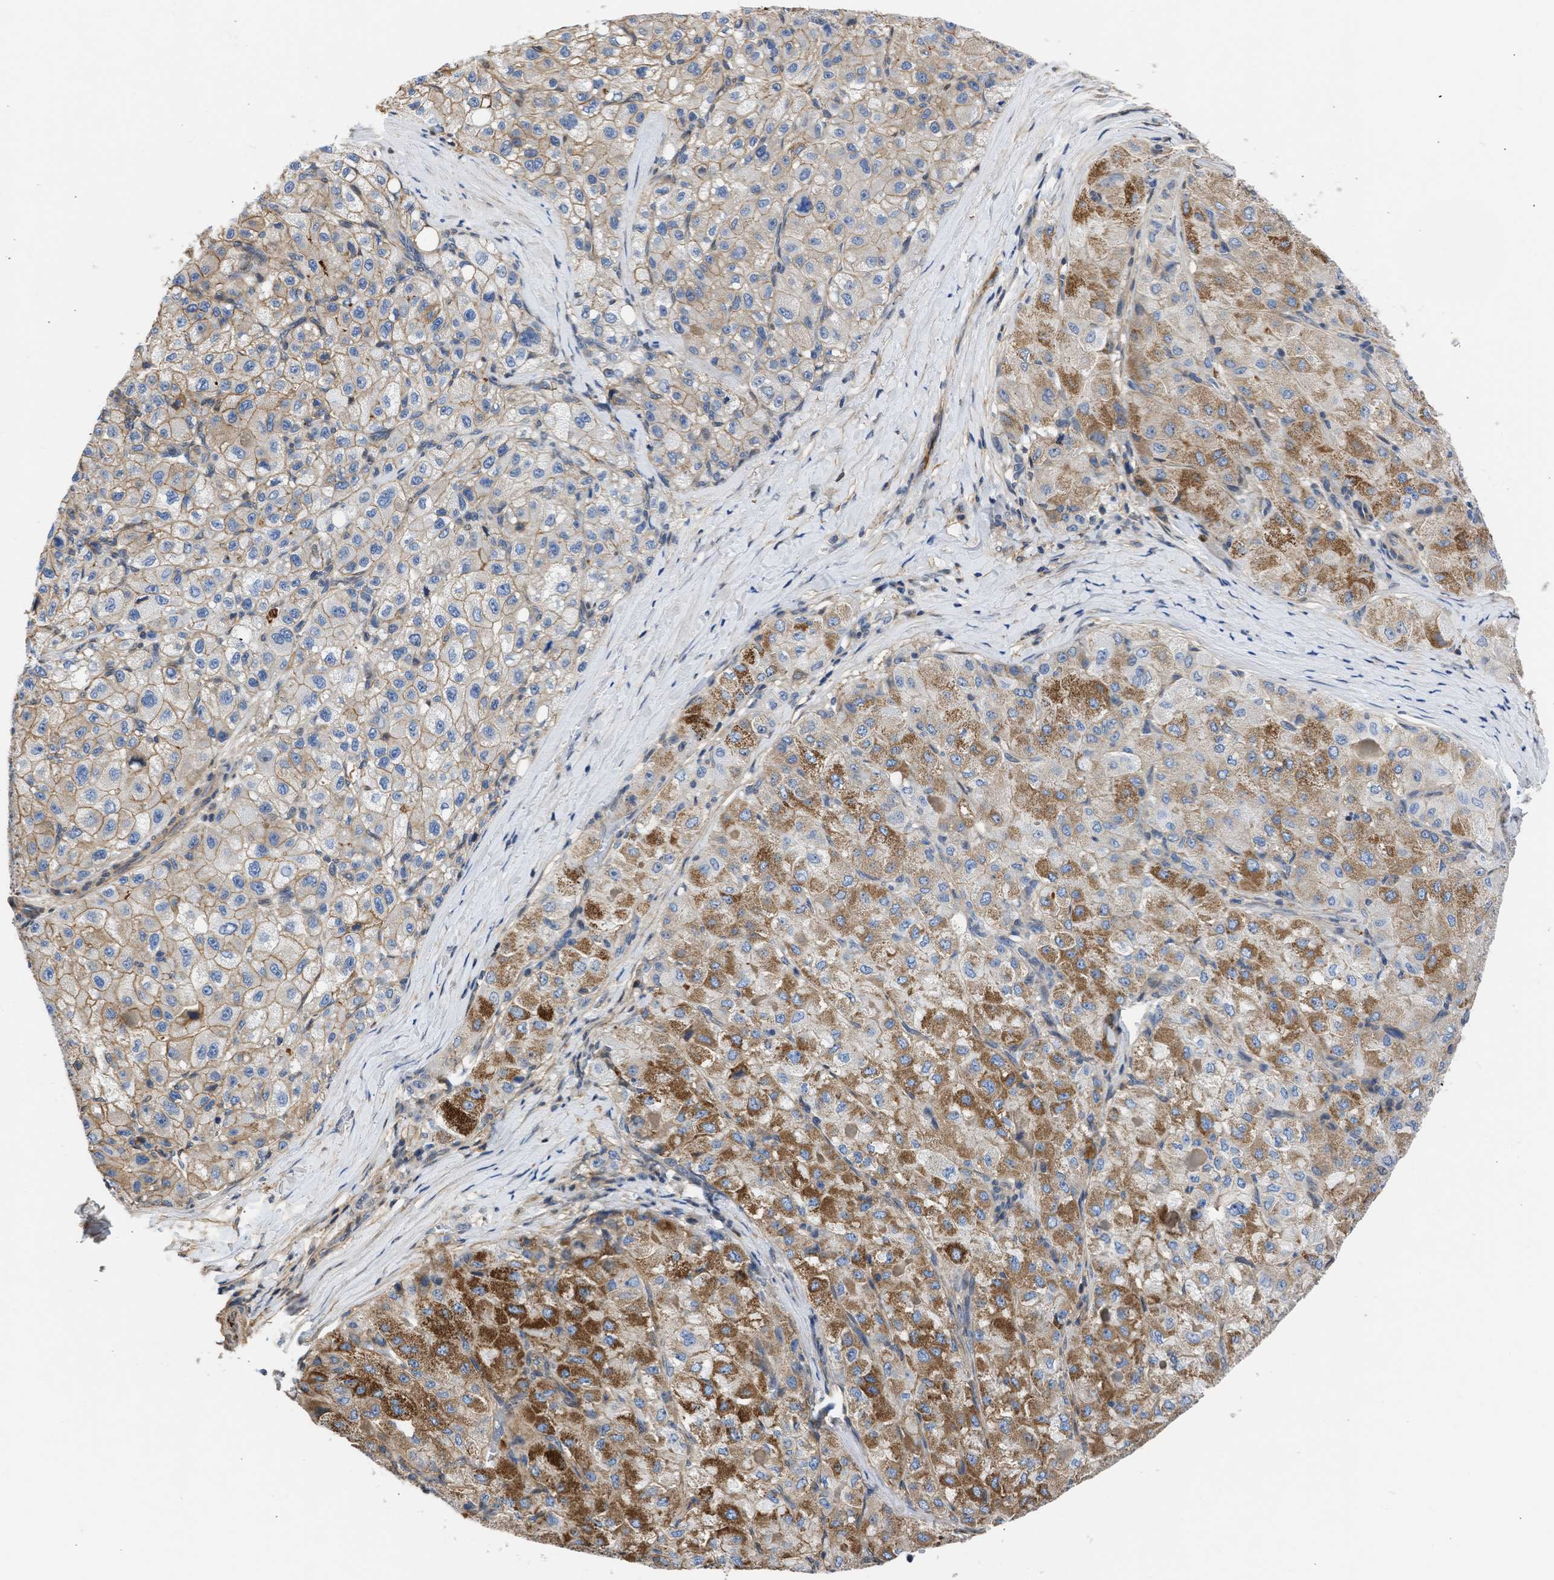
{"staining": {"intensity": "moderate", "quantity": ">75%", "location": "cytoplasmic/membranous"}, "tissue": "liver cancer", "cell_type": "Tumor cells", "image_type": "cancer", "snomed": [{"axis": "morphology", "description": "Carcinoma, Hepatocellular, NOS"}, {"axis": "topography", "description": "Liver"}], "caption": "The photomicrograph displays immunohistochemical staining of liver cancer. There is moderate cytoplasmic/membranous expression is identified in about >75% of tumor cells.", "gene": "MAS1L", "patient": {"sex": "male", "age": 80}}